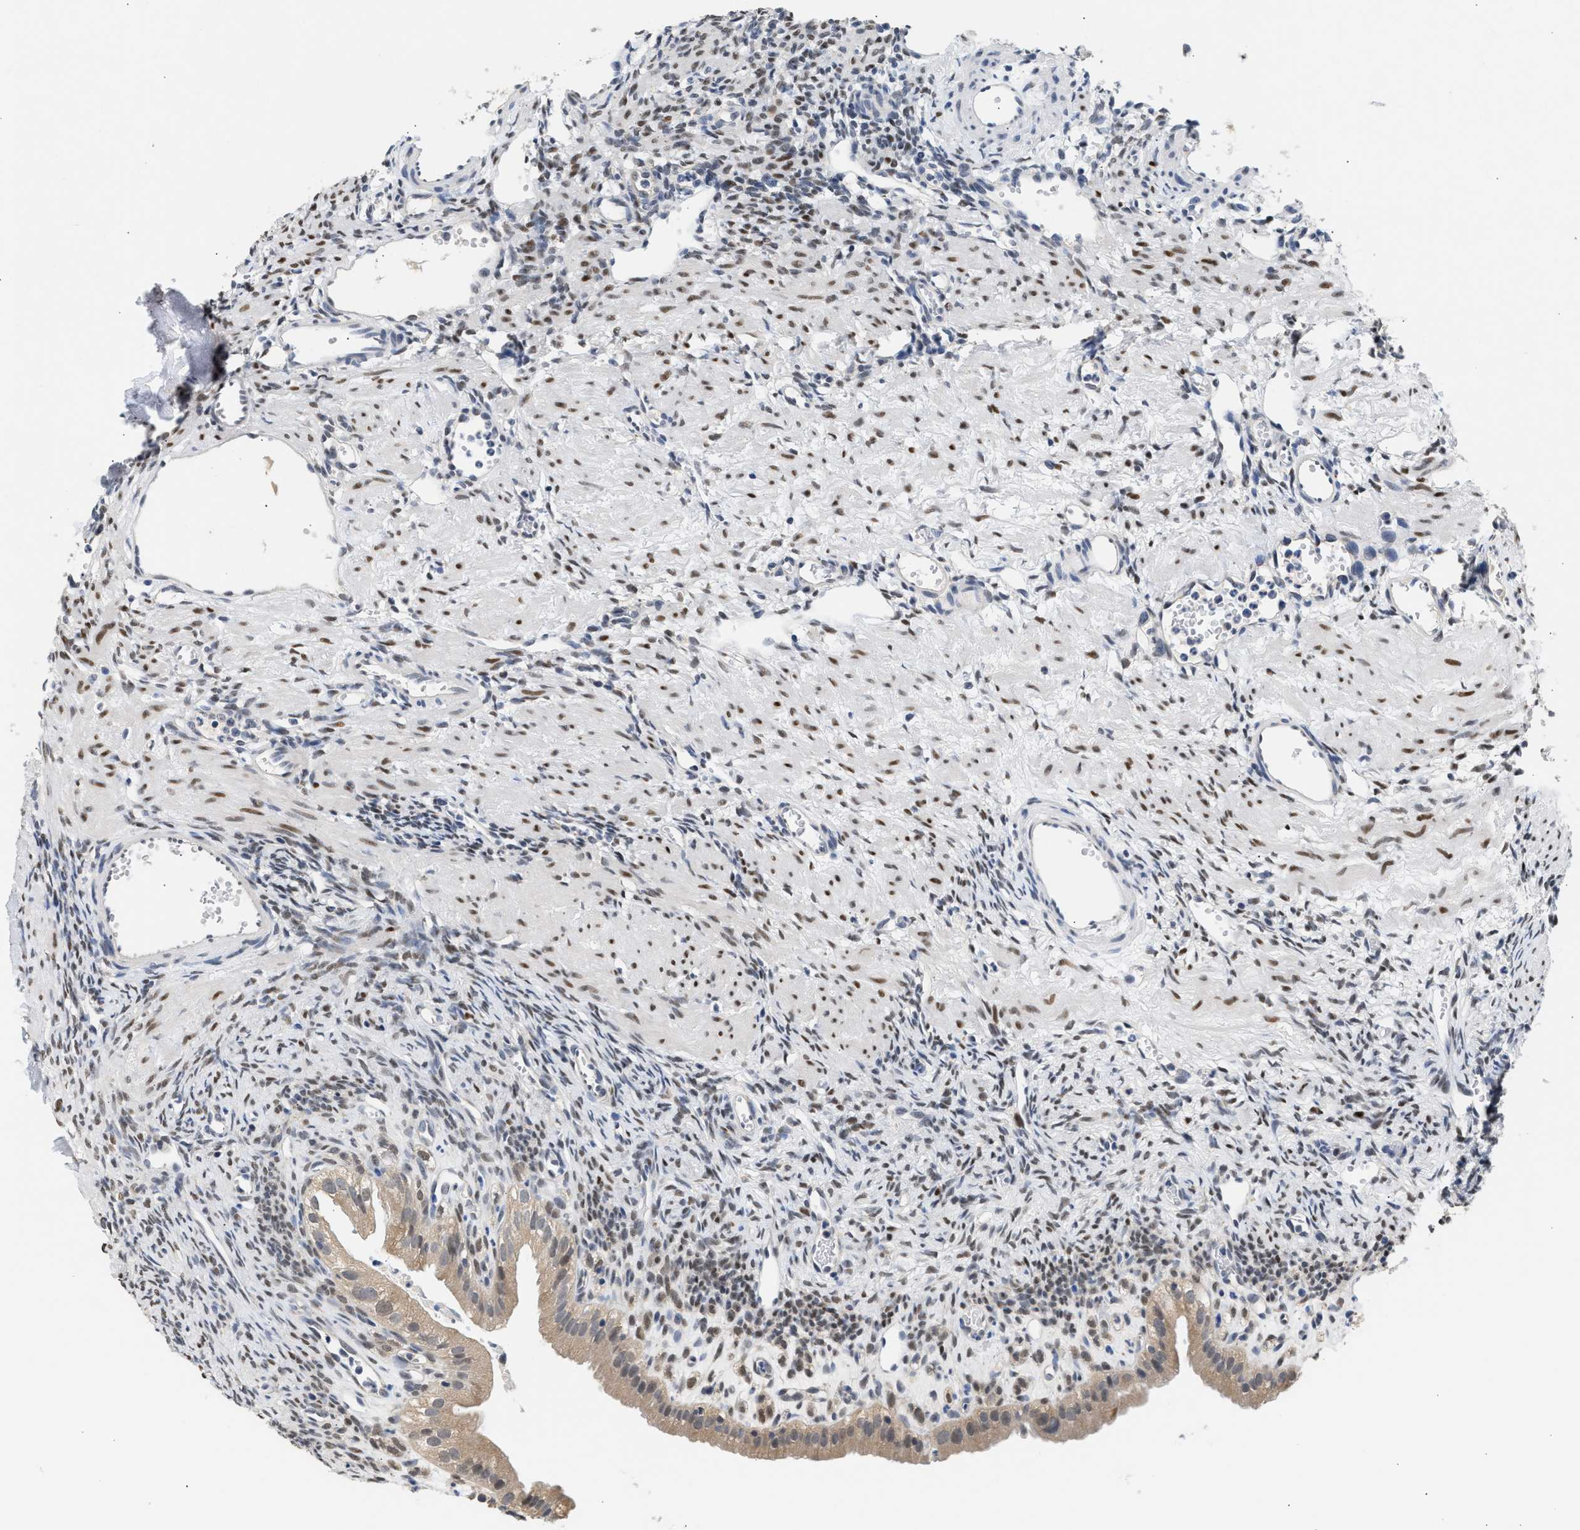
{"staining": {"intensity": "weak", "quantity": ">75%", "location": "cytoplasmic/membranous"}, "tissue": "ovary", "cell_type": "Follicle cells", "image_type": "normal", "snomed": [{"axis": "morphology", "description": "Normal tissue, NOS"}, {"axis": "topography", "description": "Ovary"}], "caption": "Immunohistochemical staining of unremarkable ovary exhibits weak cytoplasmic/membranous protein expression in approximately >75% of follicle cells. The staining was performed using DAB (3,3'-diaminobenzidine) to visualize the protein expression in brown, while the nuclei were stained in blue with hematoxylin (Magnification: 20x).", "gene": "PPM1L", "patient": {"sex": "female", "age": 33}}